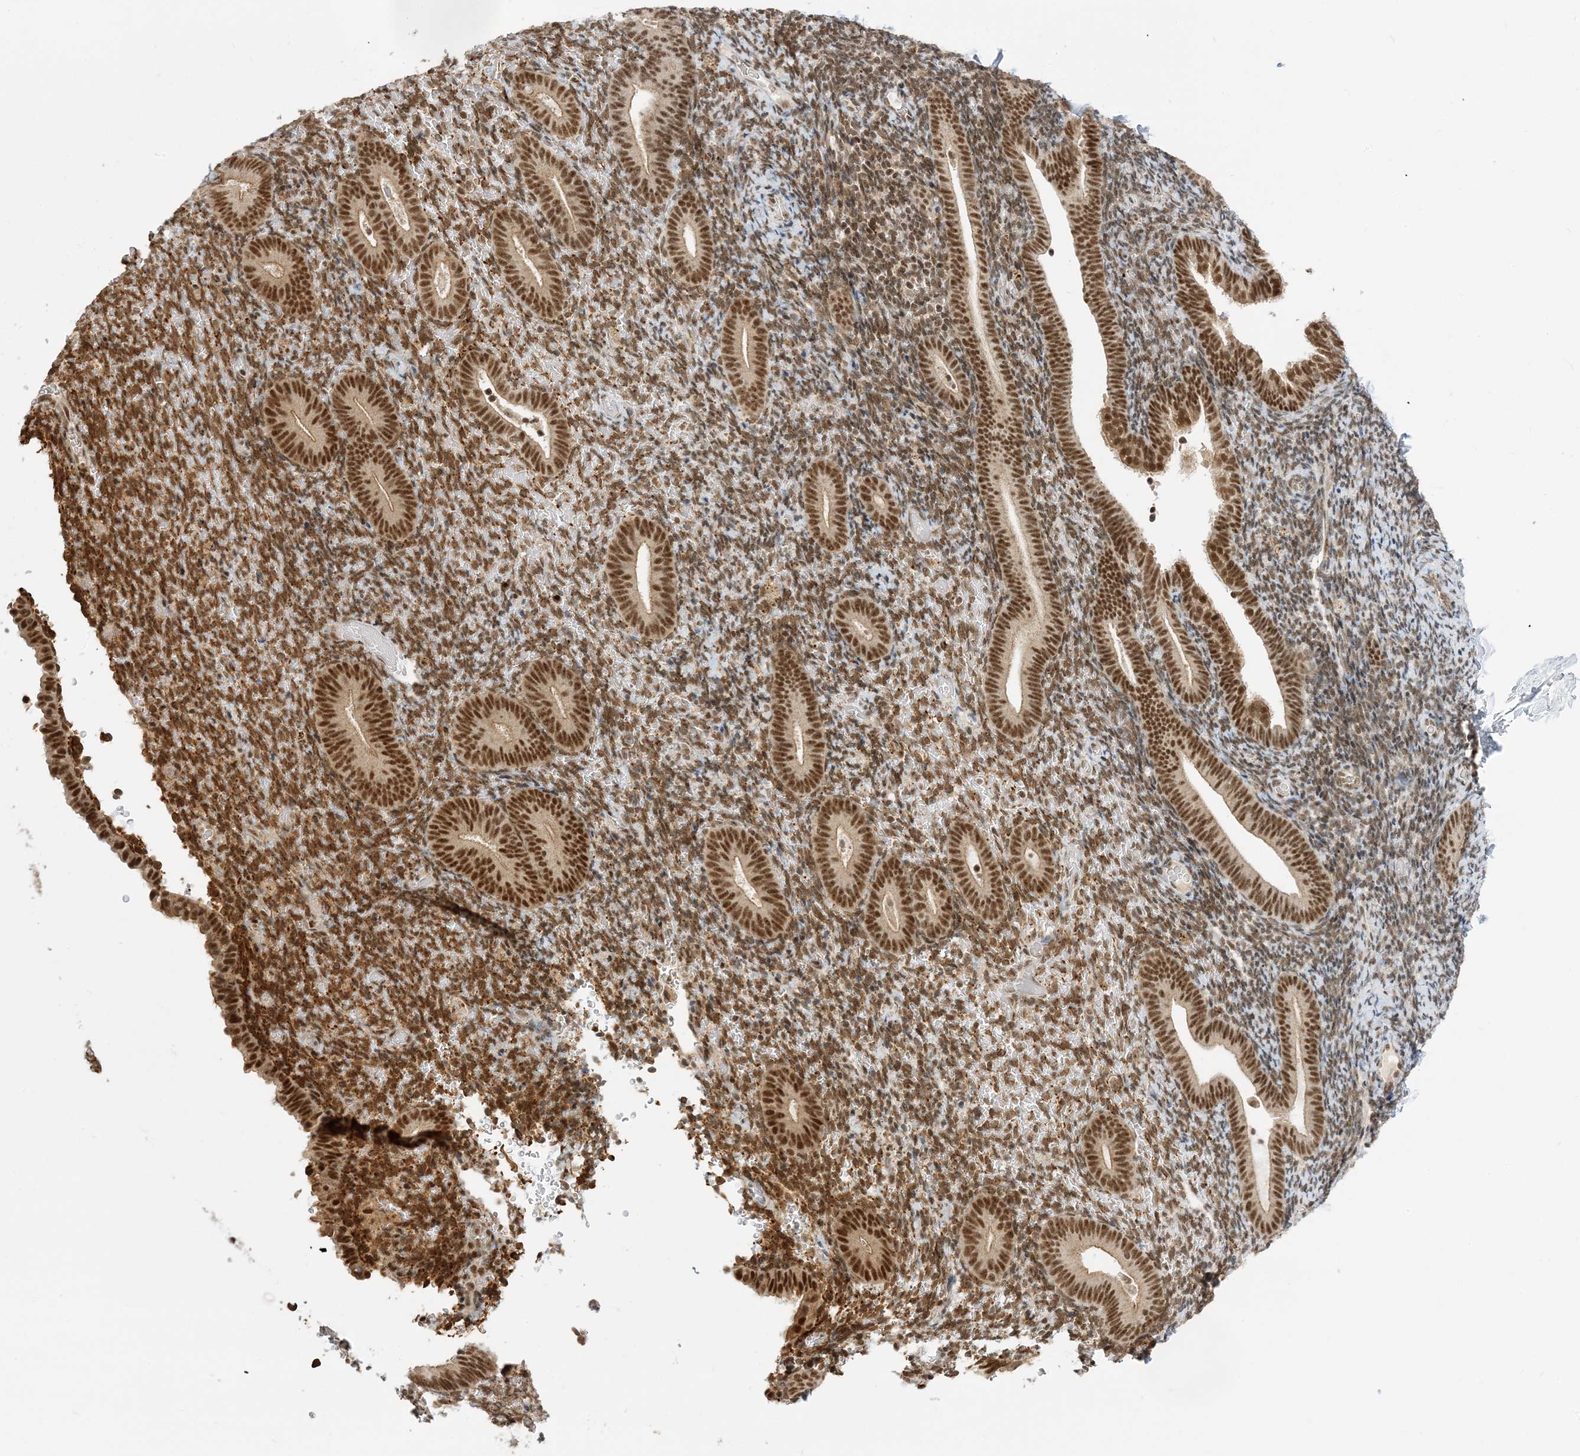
{"staining": {"intensity": "moderate", "quantity": ">75%", "location": "nuclear"}, "tissue": "endometrium", "cell_type": "Cells in endometrial stroma", "image_type": "normal", "snomed": [{"axis": "morphology", "description": "Normal tissue, NOS"}, {"axis": "topography", "description": "Endometrium"}], "caption": "This photomicrograph exhibits IHC staining of unremarkable endometrium, with medium moderate nuclear staining in approximately >75% of cells in endometrial stroma.", "gene": "ZNF740", "patient": {"sex": "female", "age": 51}}